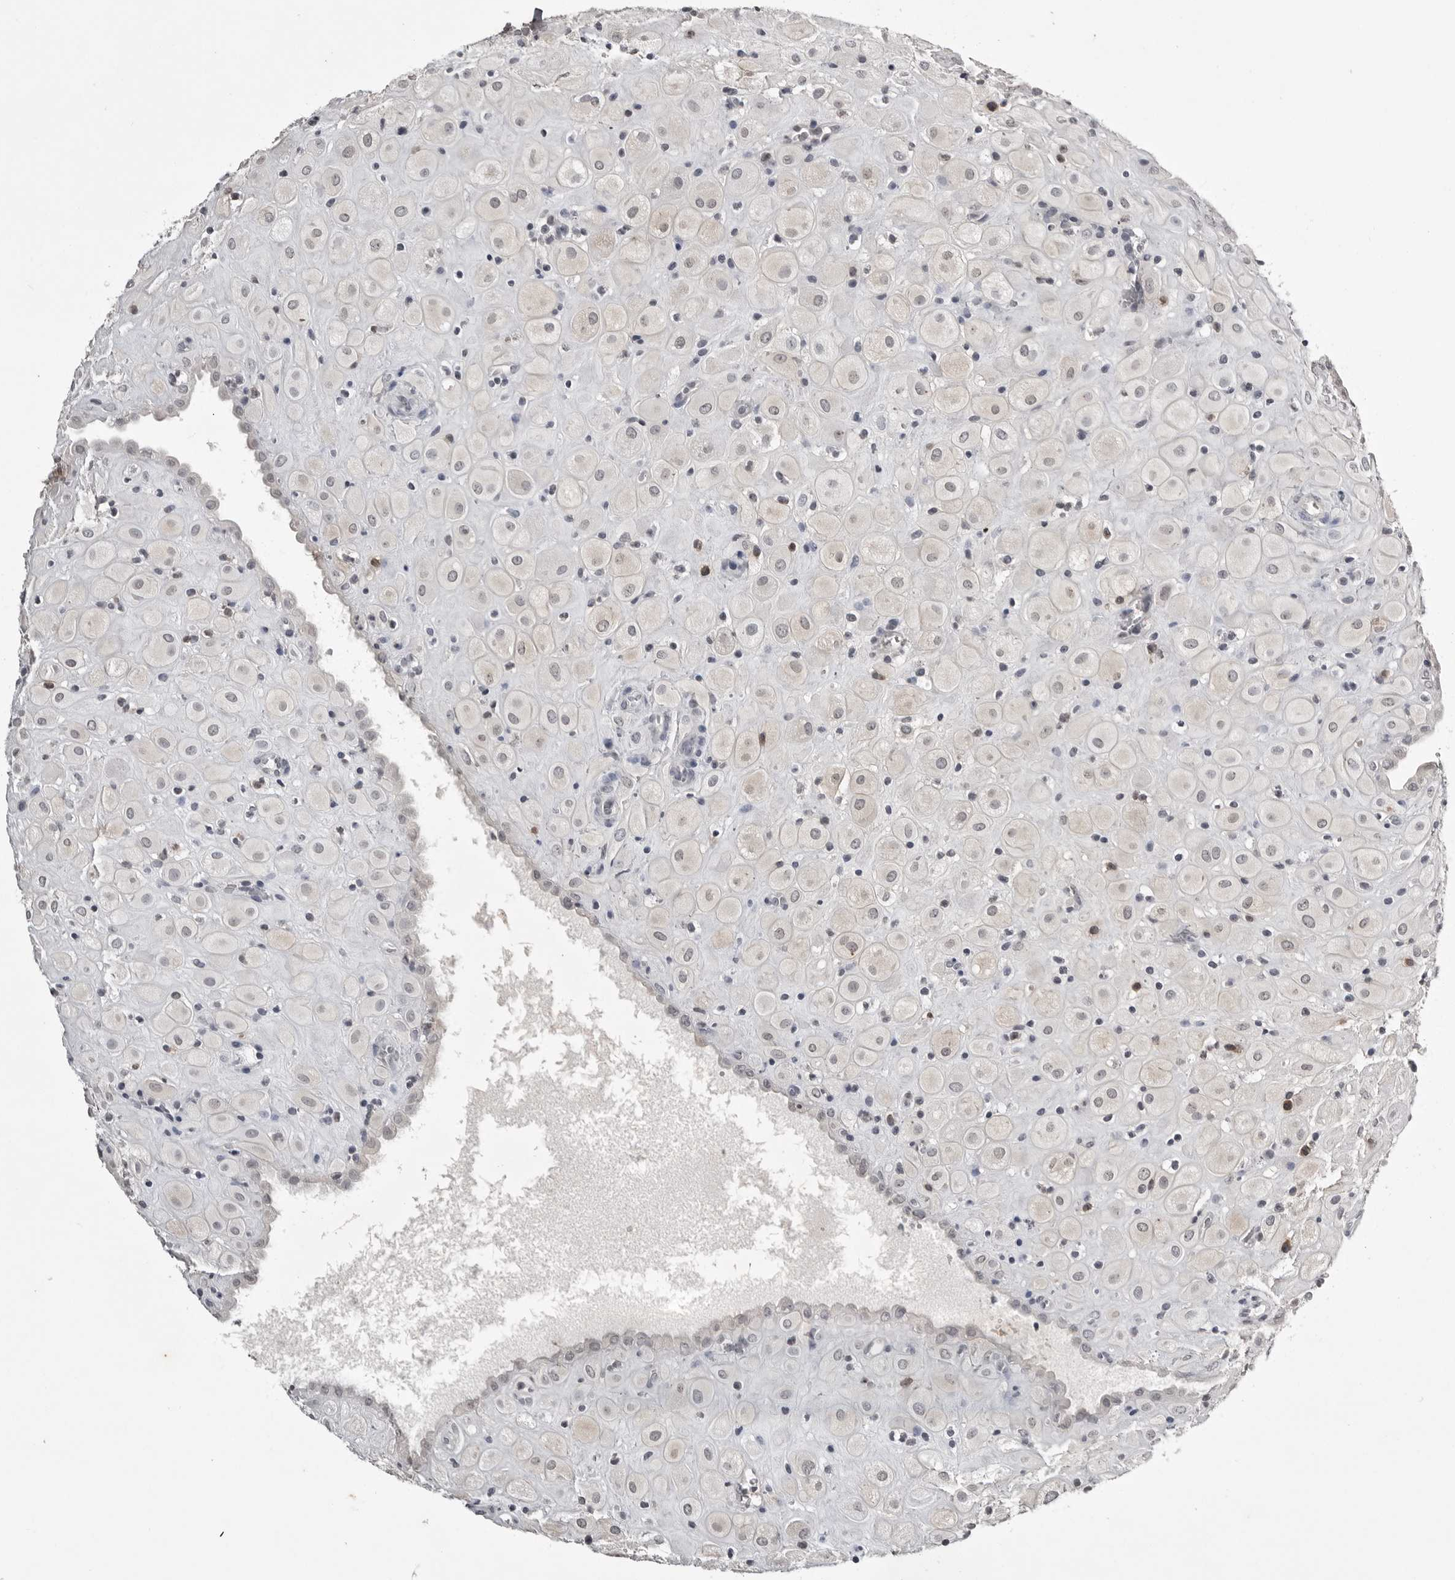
{"staining": {"intensity": "weak", "quantity": "25%-75%", "location": "cytoplasmic/membranous"}, "tissue": "placenta", "cell_type": "Decidual cells", "image_type": "normal", "snomed": [{"axis": "morphology", "description": "Normal tissue, NOS"}, {"axis": "topography", "description": "Placenta"}], "caption": "The photomicrograph reveals staining of benign placenta, revealing weak cytoplasmic/membranous protein positivity (brown color) within decidual cells.", "gene": "RRM1", "patient": {"sex": "female", "age": 35}}